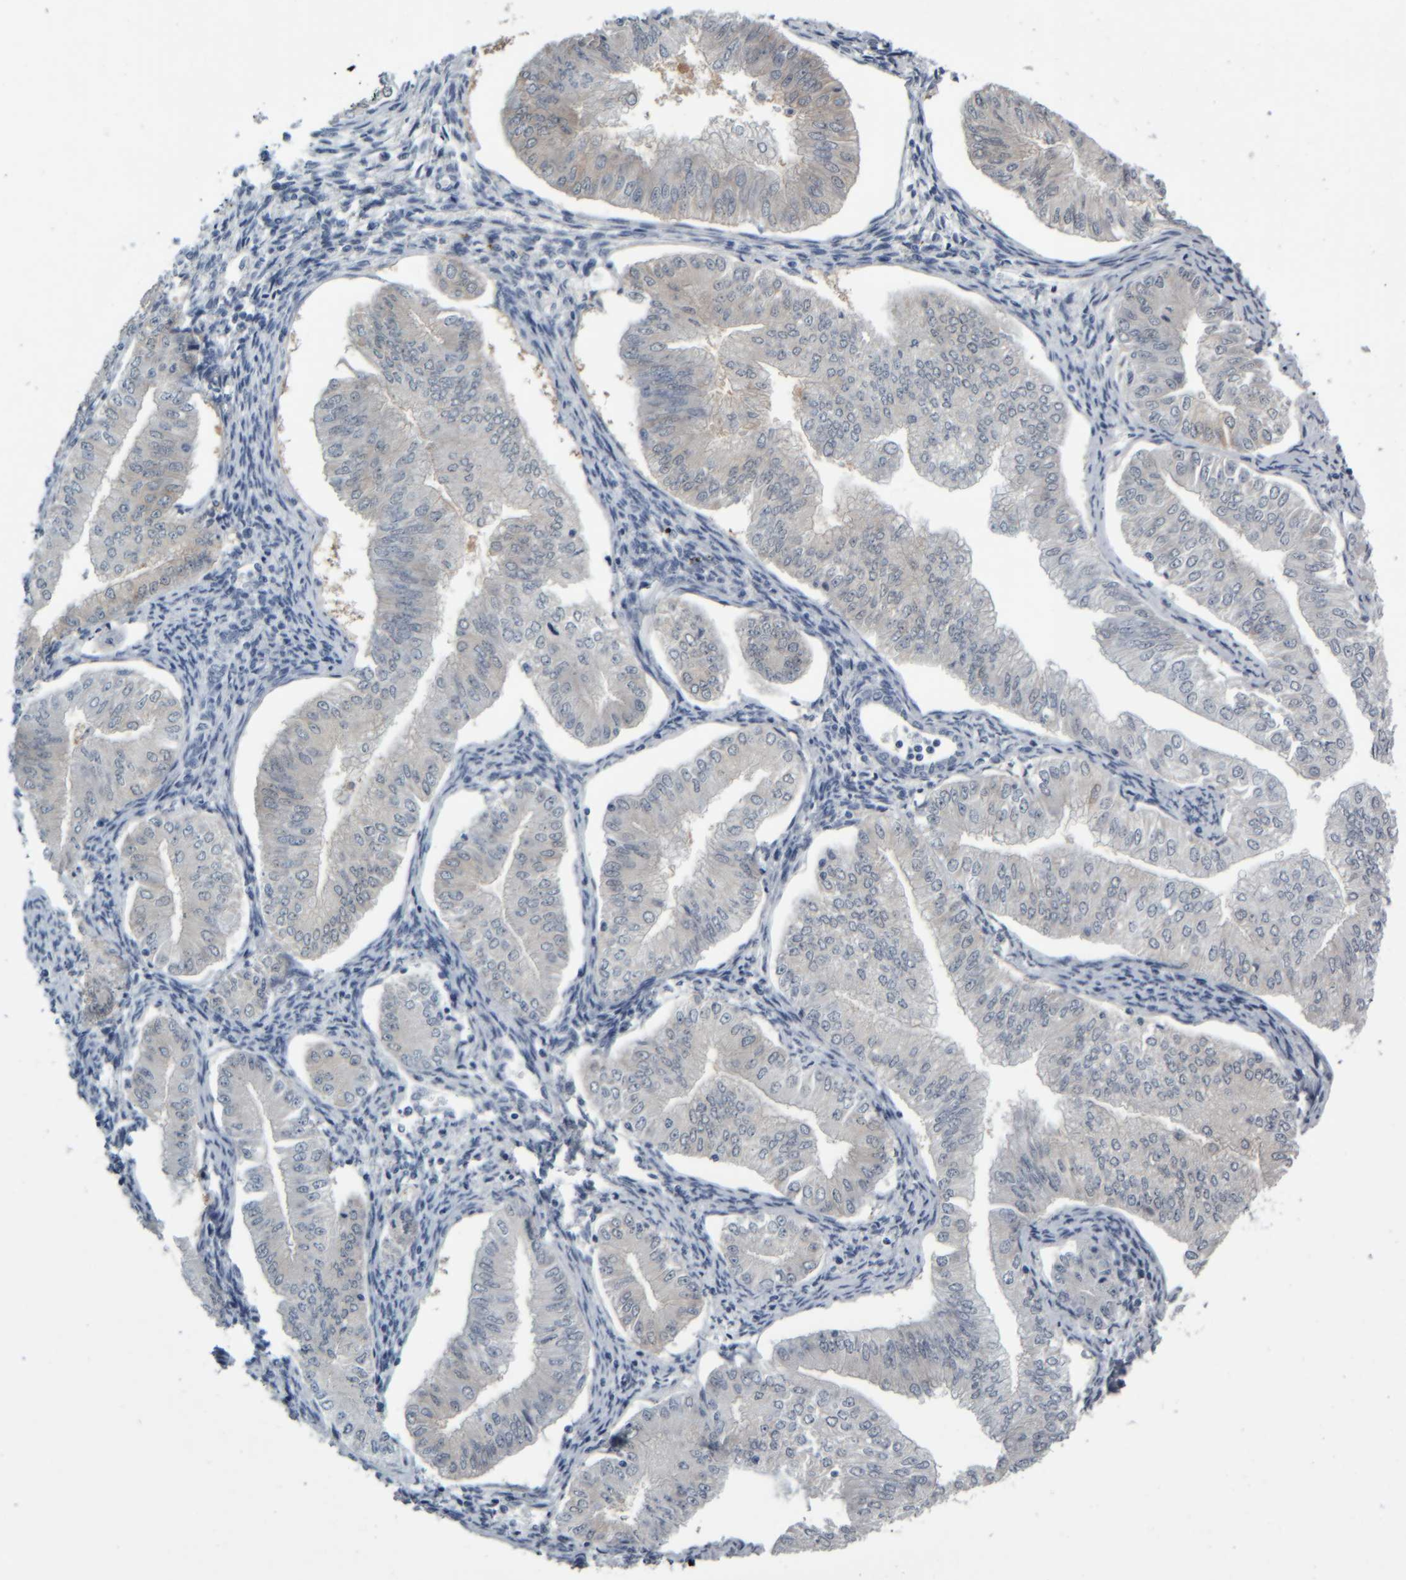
{"staining": {"intensity": "negative", "quantity": "none", "location": "none"}, "tissue": "endometrial cancer", "cell_type": "Tumor cells", "image_type": "cancer", "snomed": [{"axis": "morphology", "description": "Normal tissue, NOS"}, {"axis": "morphology", "description": "Adenocarcinoma, NOS"}, {"axis": "topography", "description": "Endometrium"}], "caption": "The image shows no significant staining in tumor cells of endometrial adenocarcinoma.", "gene": "COL14A1", "patient": {"sex": "female", "age": 53}}